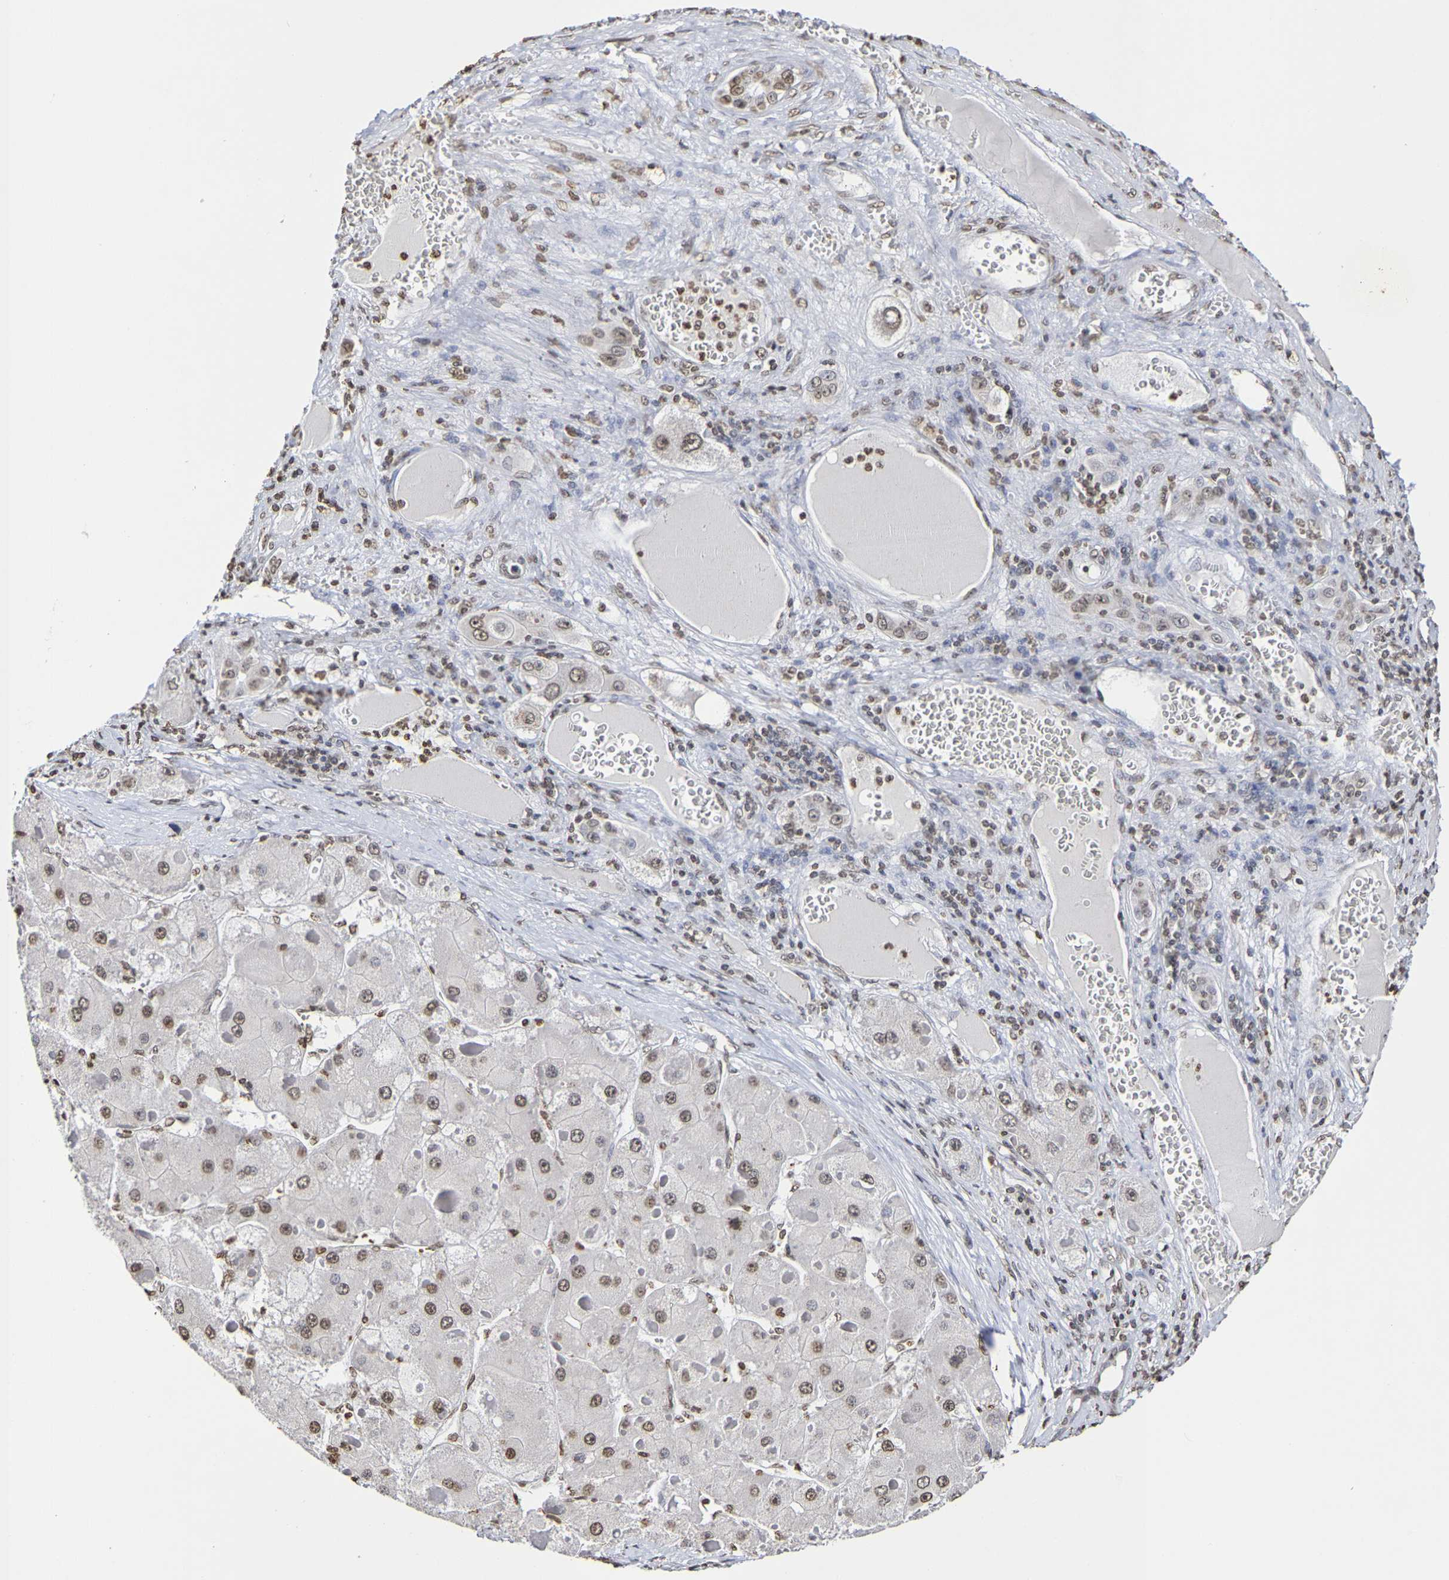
{"staining": {"intensity": "weak", "quantity": ">75%", "location": "nuclear"}, "tissue": "liver cancer", "cell_type": "Tumor cells", "image_type": "cancer", "snomed": [{"axis": "morphology", "description": "Carcinoma, Hepatocellular, NOS"}, {"axis": "topography", "description": "Liver"}], "caption": "Protein expression analysis of human hepatocellular carcinoma (liver) reveals weak nuclear staining in approximately >75% of tumor cells.", "gene": "ATF4", "patient": {"sex": "female", "age": 73}}